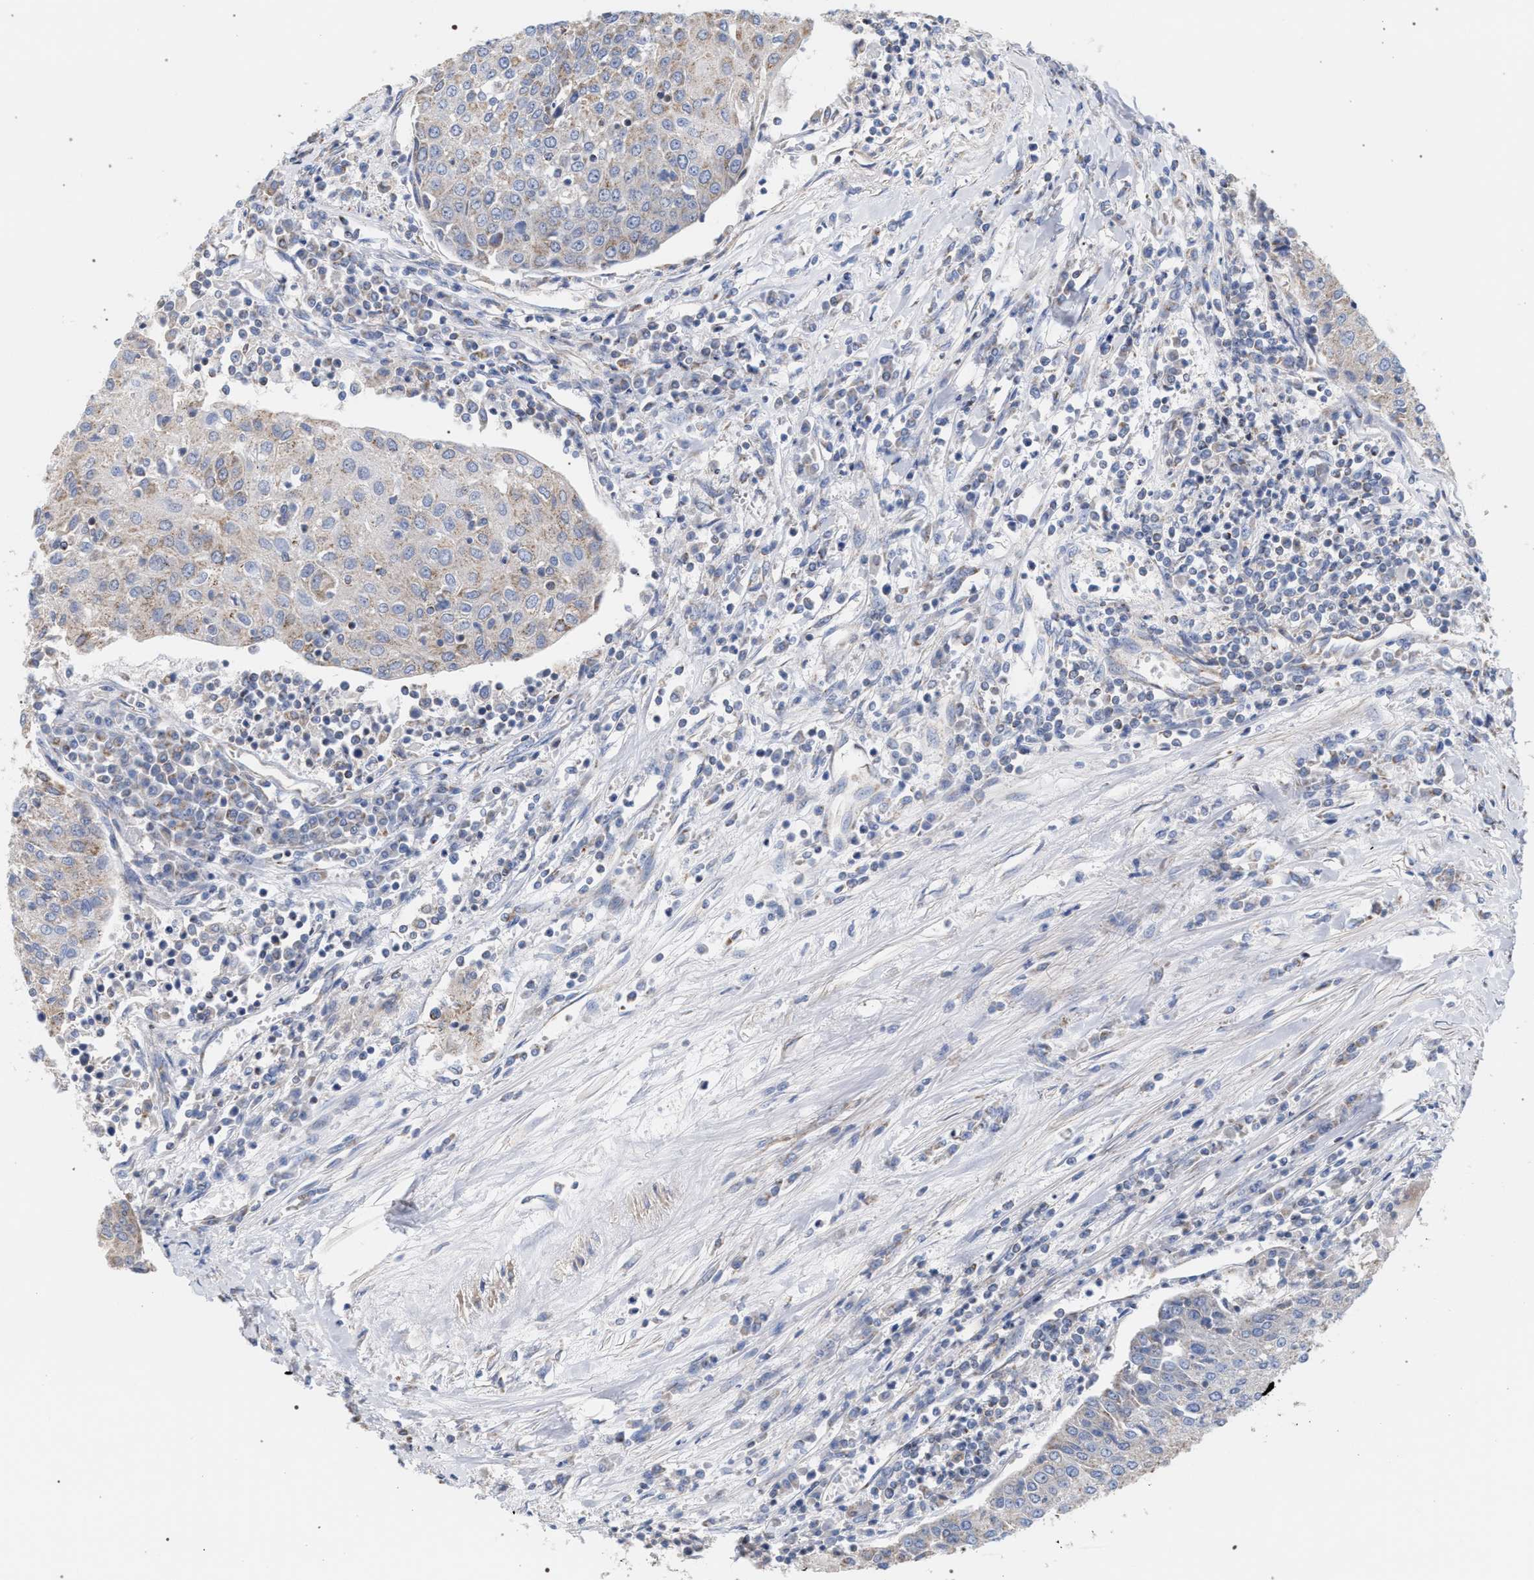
{"staining": {"intensity": "moderate", "quantity": ">75%", "location": "cytoplasmic/membranous"}, "tissue": "urothelial cancer", "cell_type": "Tumor cells", "image_type": "cancer", "snomed": [{"axis": "morphology", "description": "Urothelial carcinoma, High grade"}, {"axis": "topography", "description": "Urinary bladder"}], "caption": "Tumor cells reveal medium levels of moderate cytoplasmic/membranous expression in approximately >75% of cells in human high-grade urothelial carcinoma. (DAB (3,3'-diaminobenzidine) IHC, brown staining for protein, blue staining for nuclei).", "gene": "ECI2", "patient": {"sex": "female", "age": 85}}